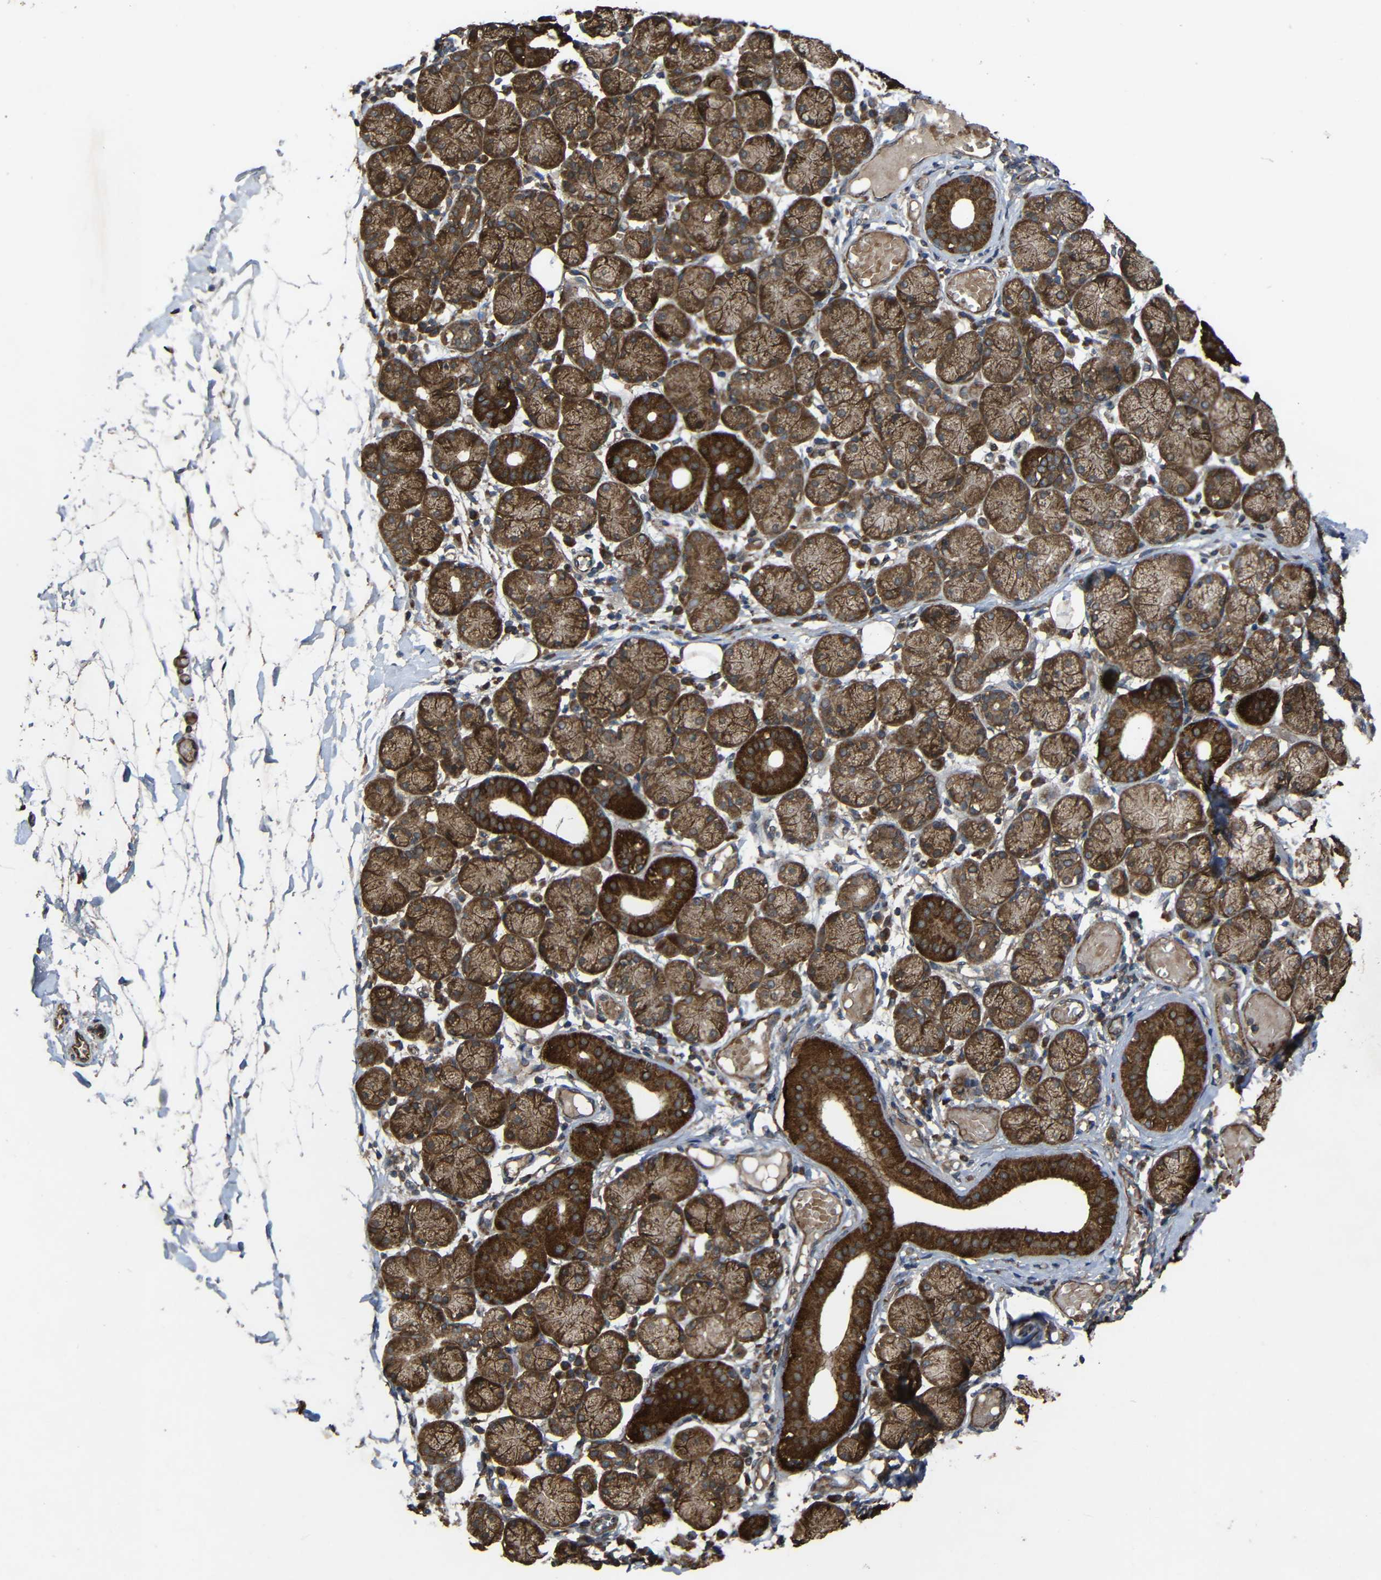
{"staining": {"intensity": "strong", "quantity": "25%-75%", "location": "cytoplasmic/membranous"}, "tissue": "salivary gland", "cell_type": "Glandular cells", "image_type": "normal", "snomed": [{"axis": "morphology", "description": "Normal tissue, NOS"}, {"axis": "topography", "description": "Salivary gland"}], "caption": "Human salivary gland stained for a protein (brown) demonstrates strong cytoplasmic/membranous positive staining in approximately 25%-75% of glandular cells.", "gene": "C1GALT1", "patient": {"sex": "female", "age": 24}}